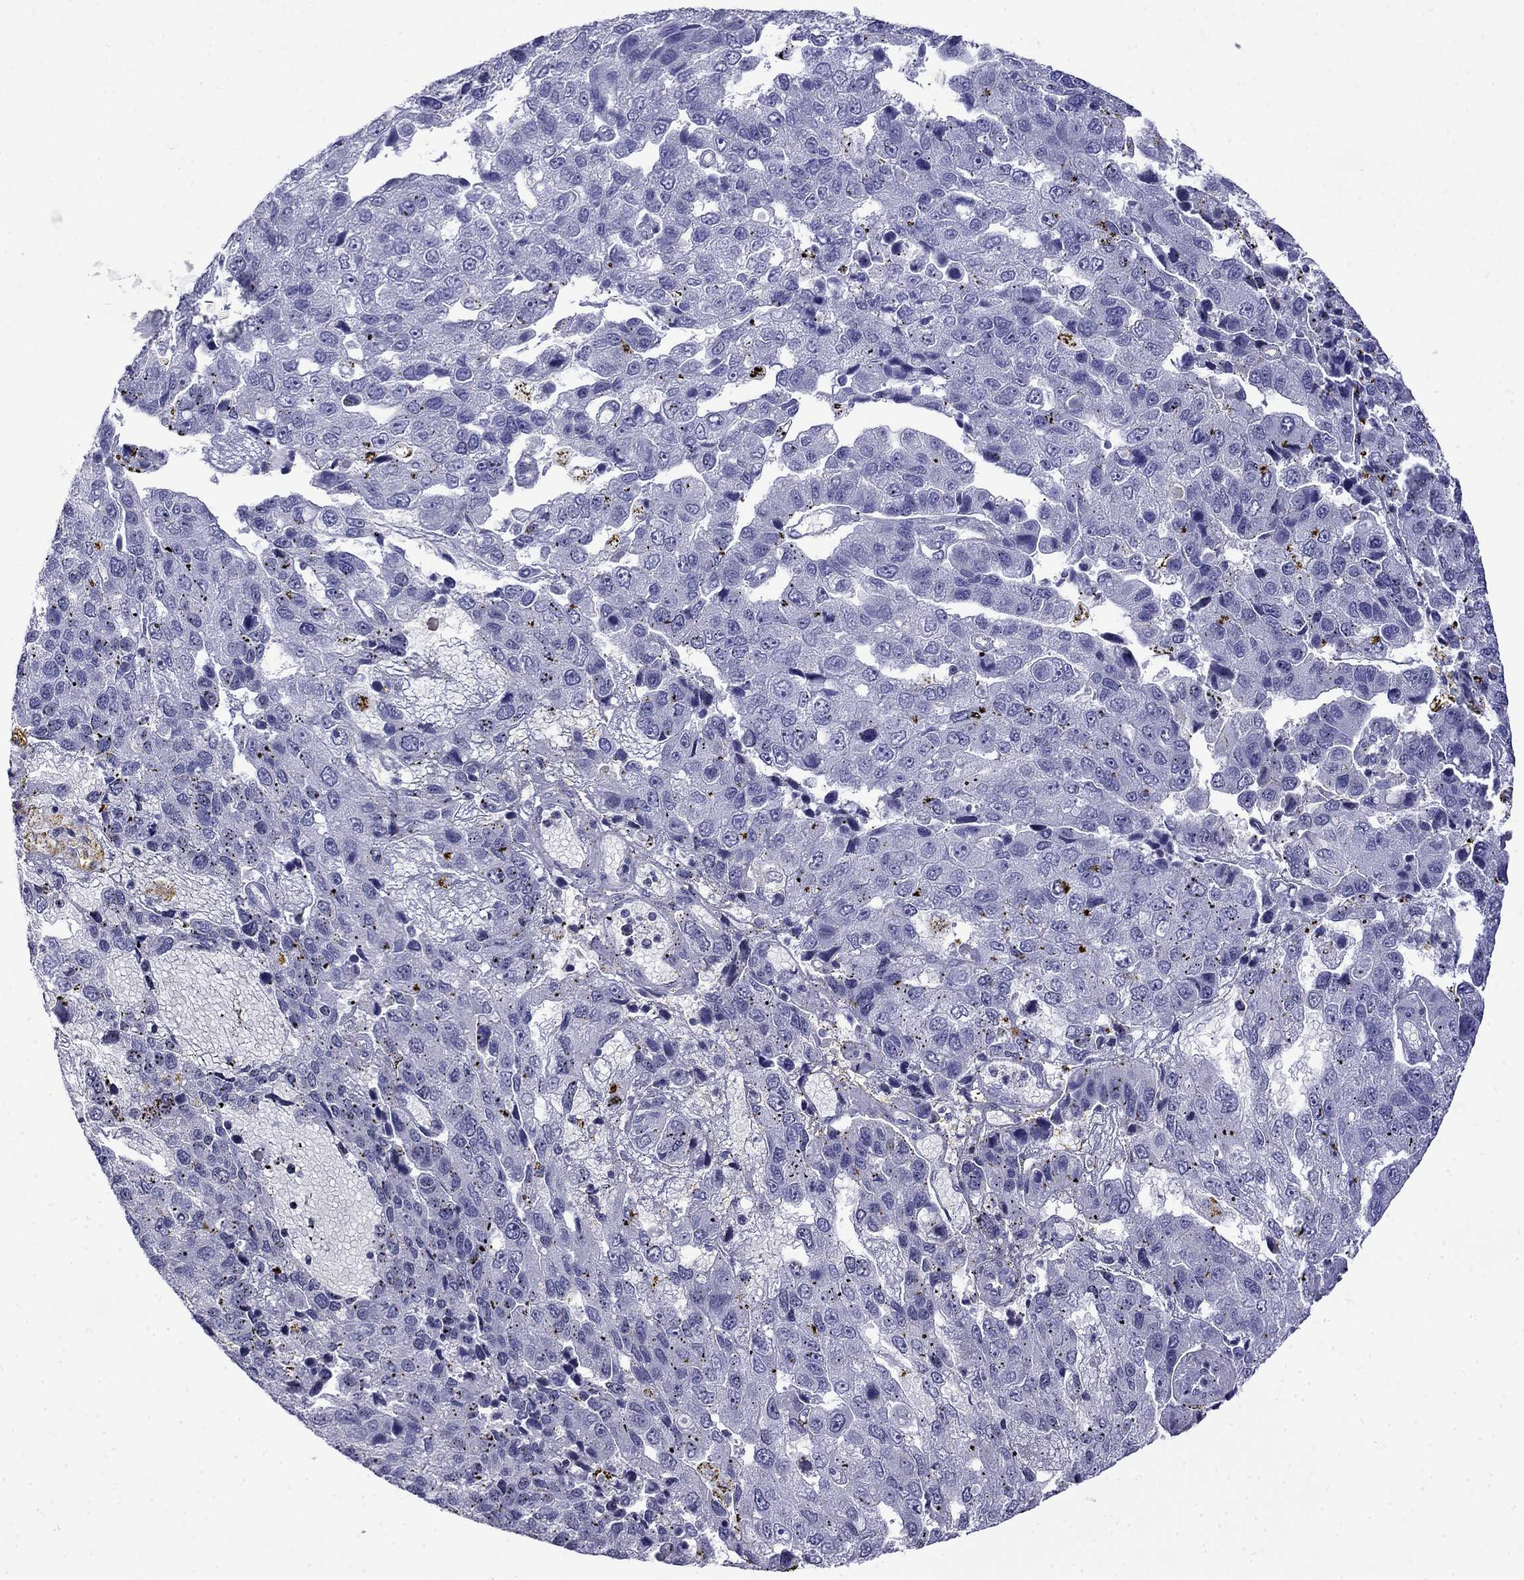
{"staining": {"intensity": "negative", "quantity": "none", "location": "none"}, "tissue": "pancreatic cancer", "cell_type": "Tumor cells", "image_type": "cancer", "snomed": [{"axis": "morphology", "description": "Adenocarcinoma, NOS"}, {"axis": "topography", "description": "Pancreas"}], "caption": "Pancreatic cancer stained for a protein using immunohistochemistry exhibits no expression tumor cells.", "gene": "PRR18", "patient": {"sex": "female", "age": 61}}